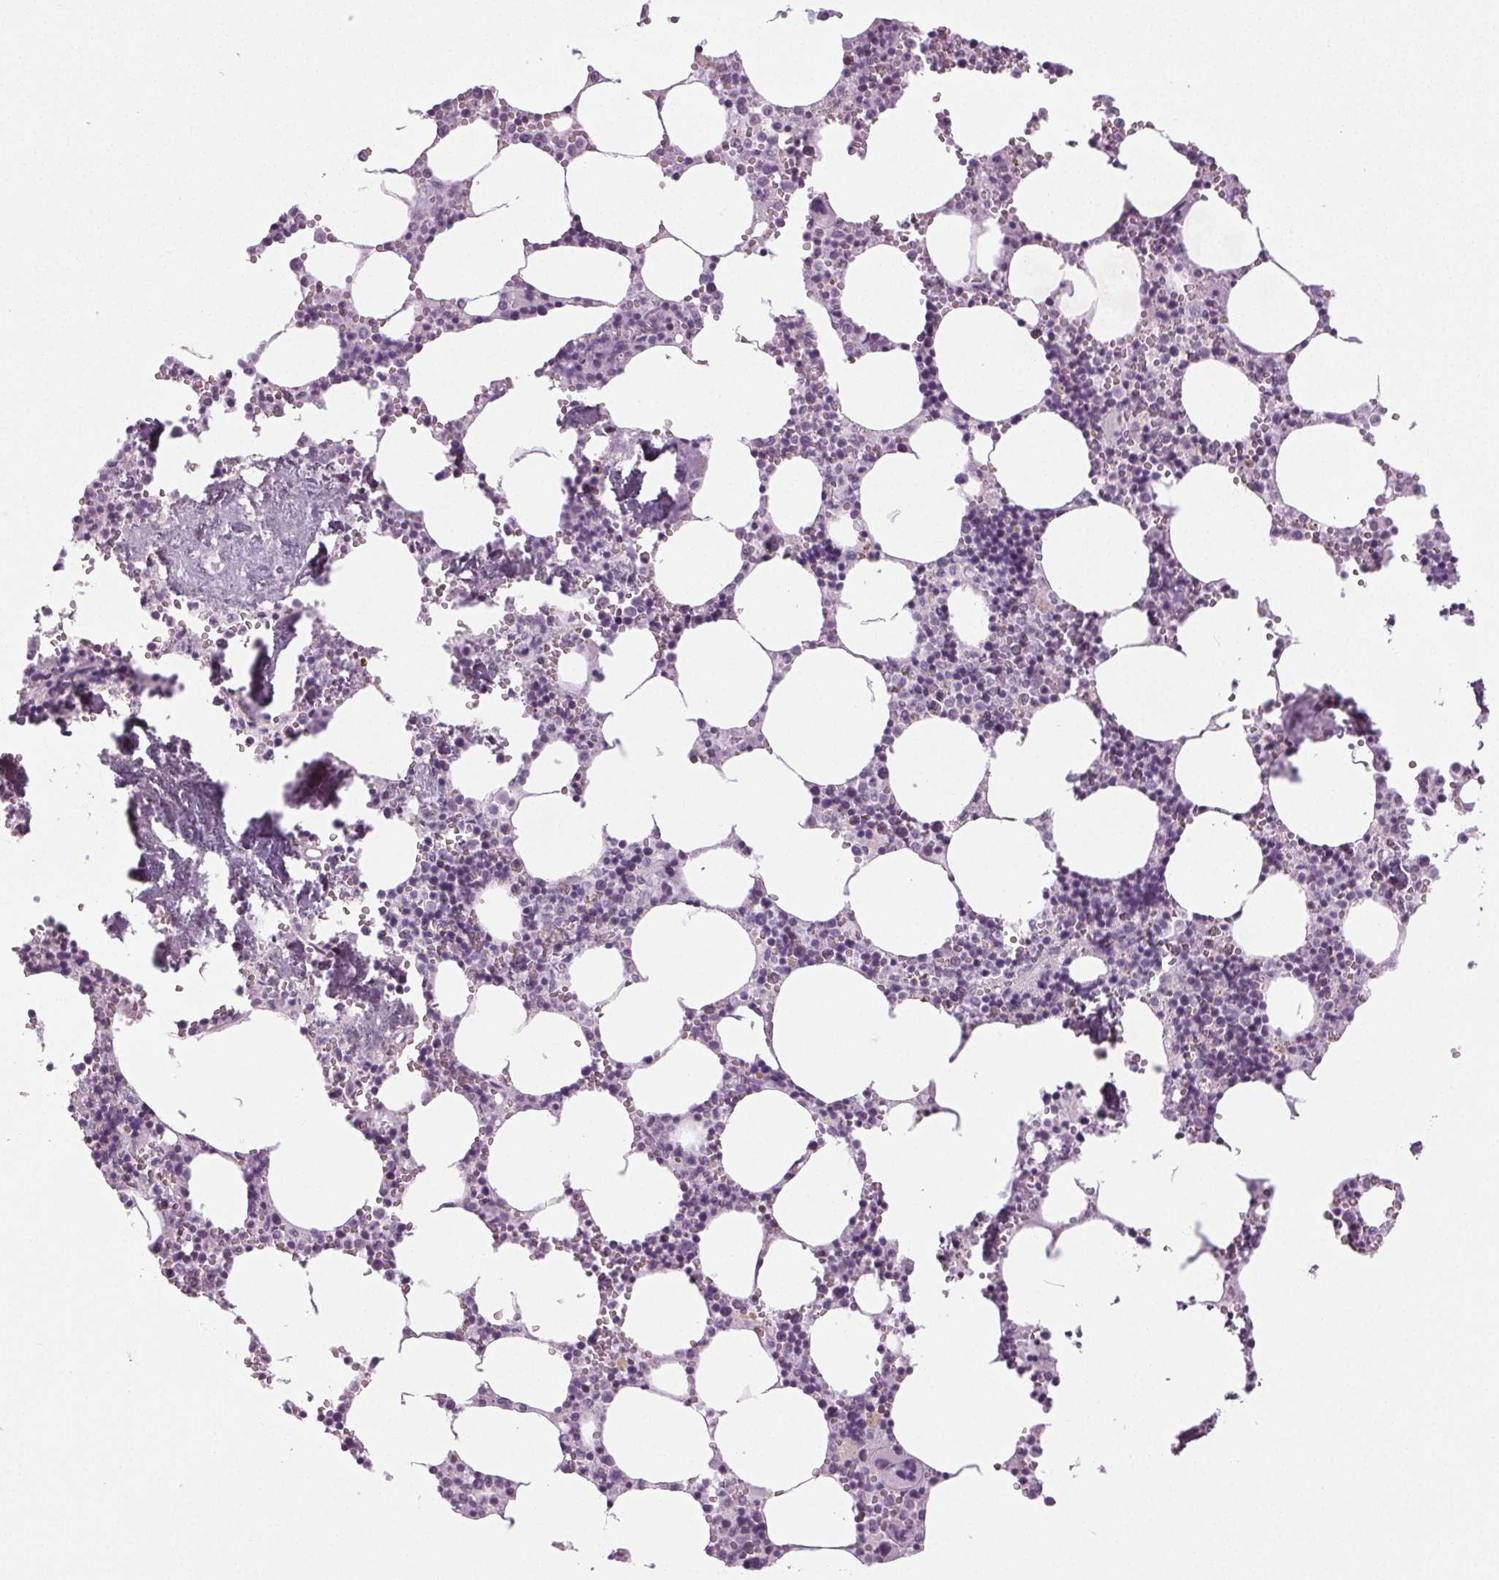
{"staining": {"intensity": "negative", "quantity": "none", "location": "none"}, "tissue": "bone marrow", "cell_type": "Hematopoietic cells", "image_type": "normal", "snomed": [{"axis": "morphology", "description": "Normal tissue, NOS"}, {"axis": "topography", "description": "Bone marrow"}], "caption": "Hematopoietic cells are negative for brown protein staining in benign bone marrow. Nuclei are stained in blue.", "gene": "IGF2BP1", "patient": {"sex": "male", "age": 54}}